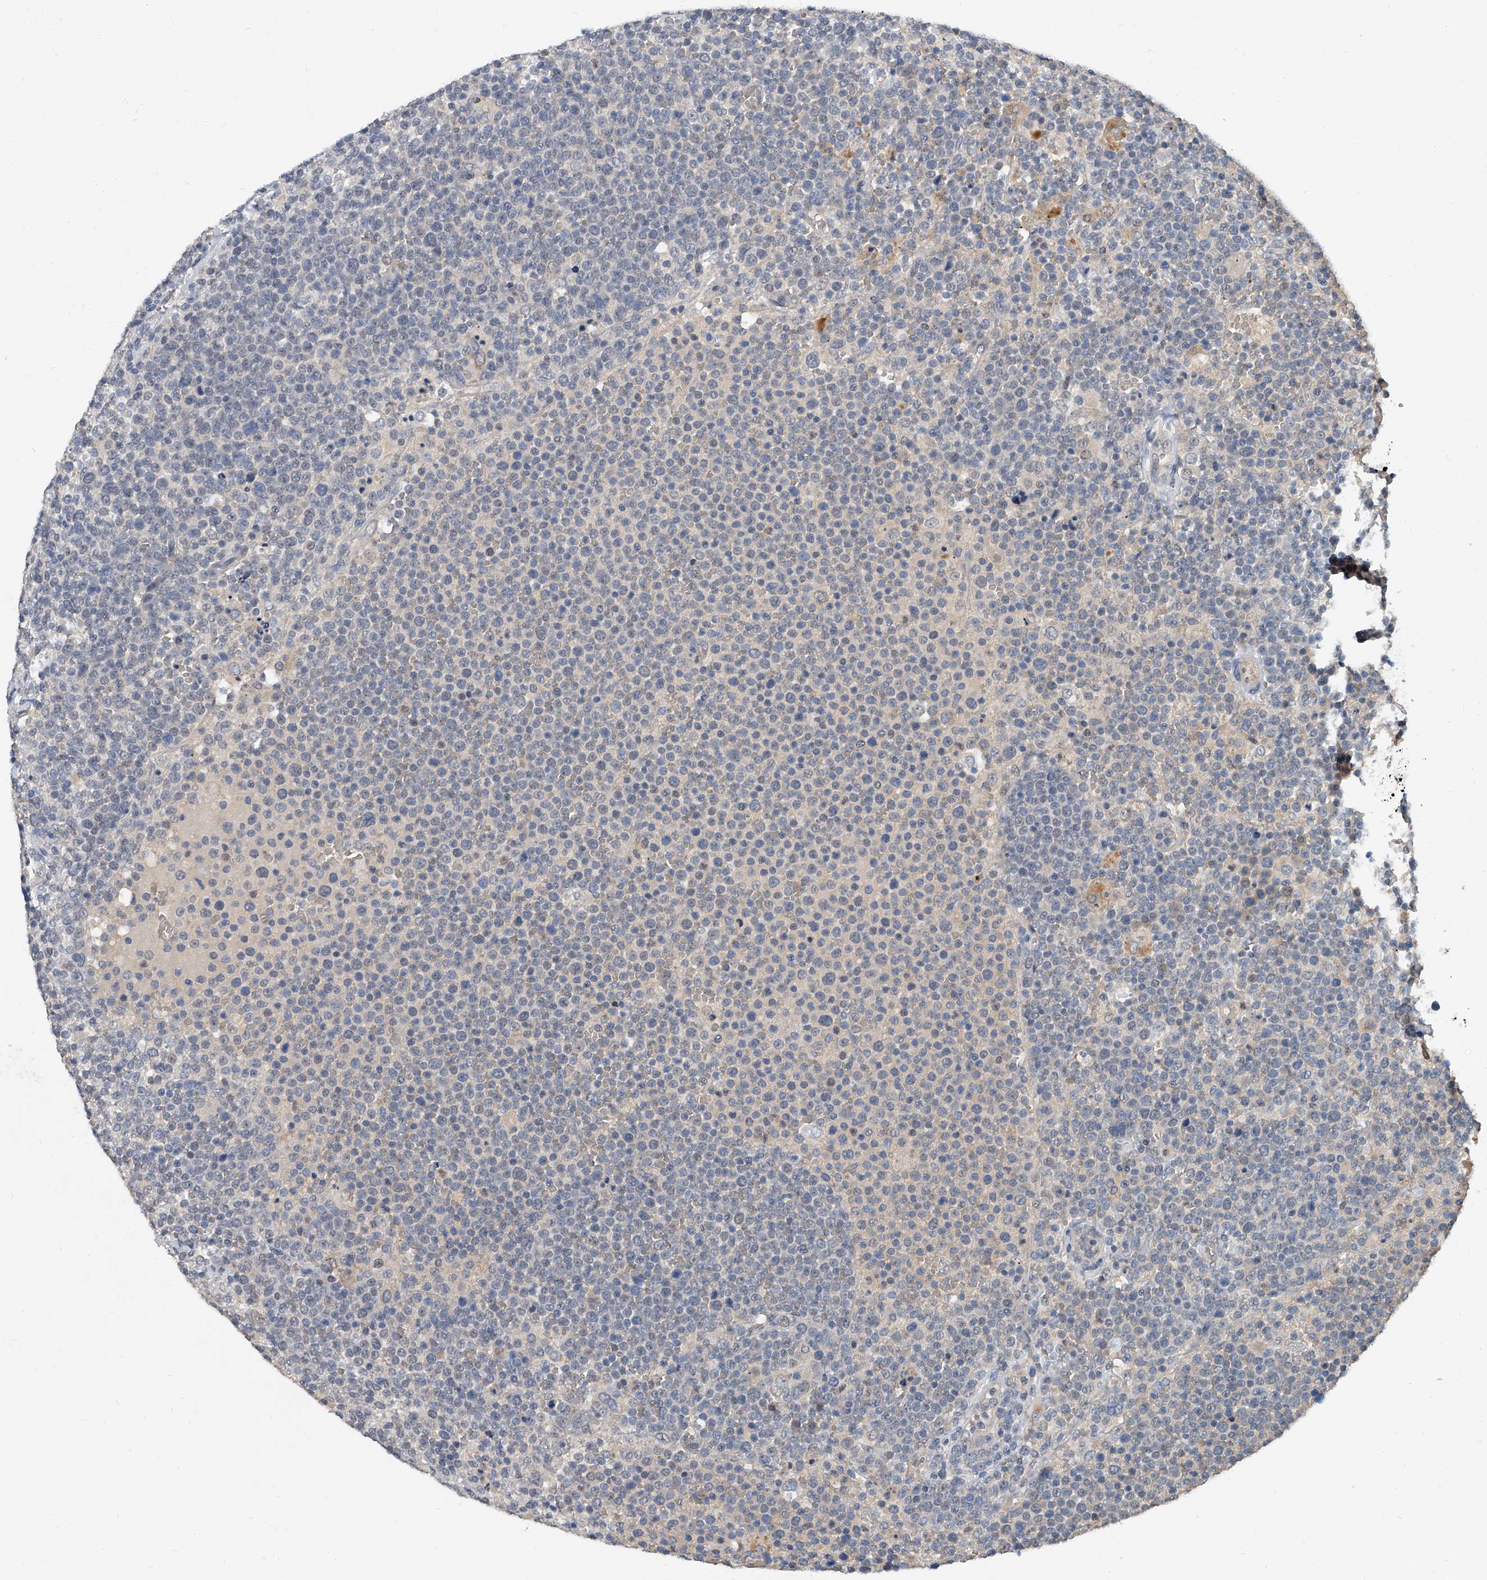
{"staining": {"intensity": "negative", "quantity": "none", "location": "none"}, "tissue": "lymphoma", "cell_type": "Tumor cells", "image_type": "cancer", "snomed": [{"axis": "morphology", "description": "Malignant lymphoma, non-Hodgkin's type, High grade"}, {"axis": "topography", "description": "Lymph node"}], "caption": "High magnification brightfield microscopy of high-grade malignant lymphoma, non-Hodgkin's type stained with DAB (brown) and counterstained with hematoxylin (blue): tumor cells show no significant expression.", "gene": "JAG2", "patient": {"sex": "male", "age": 61}}